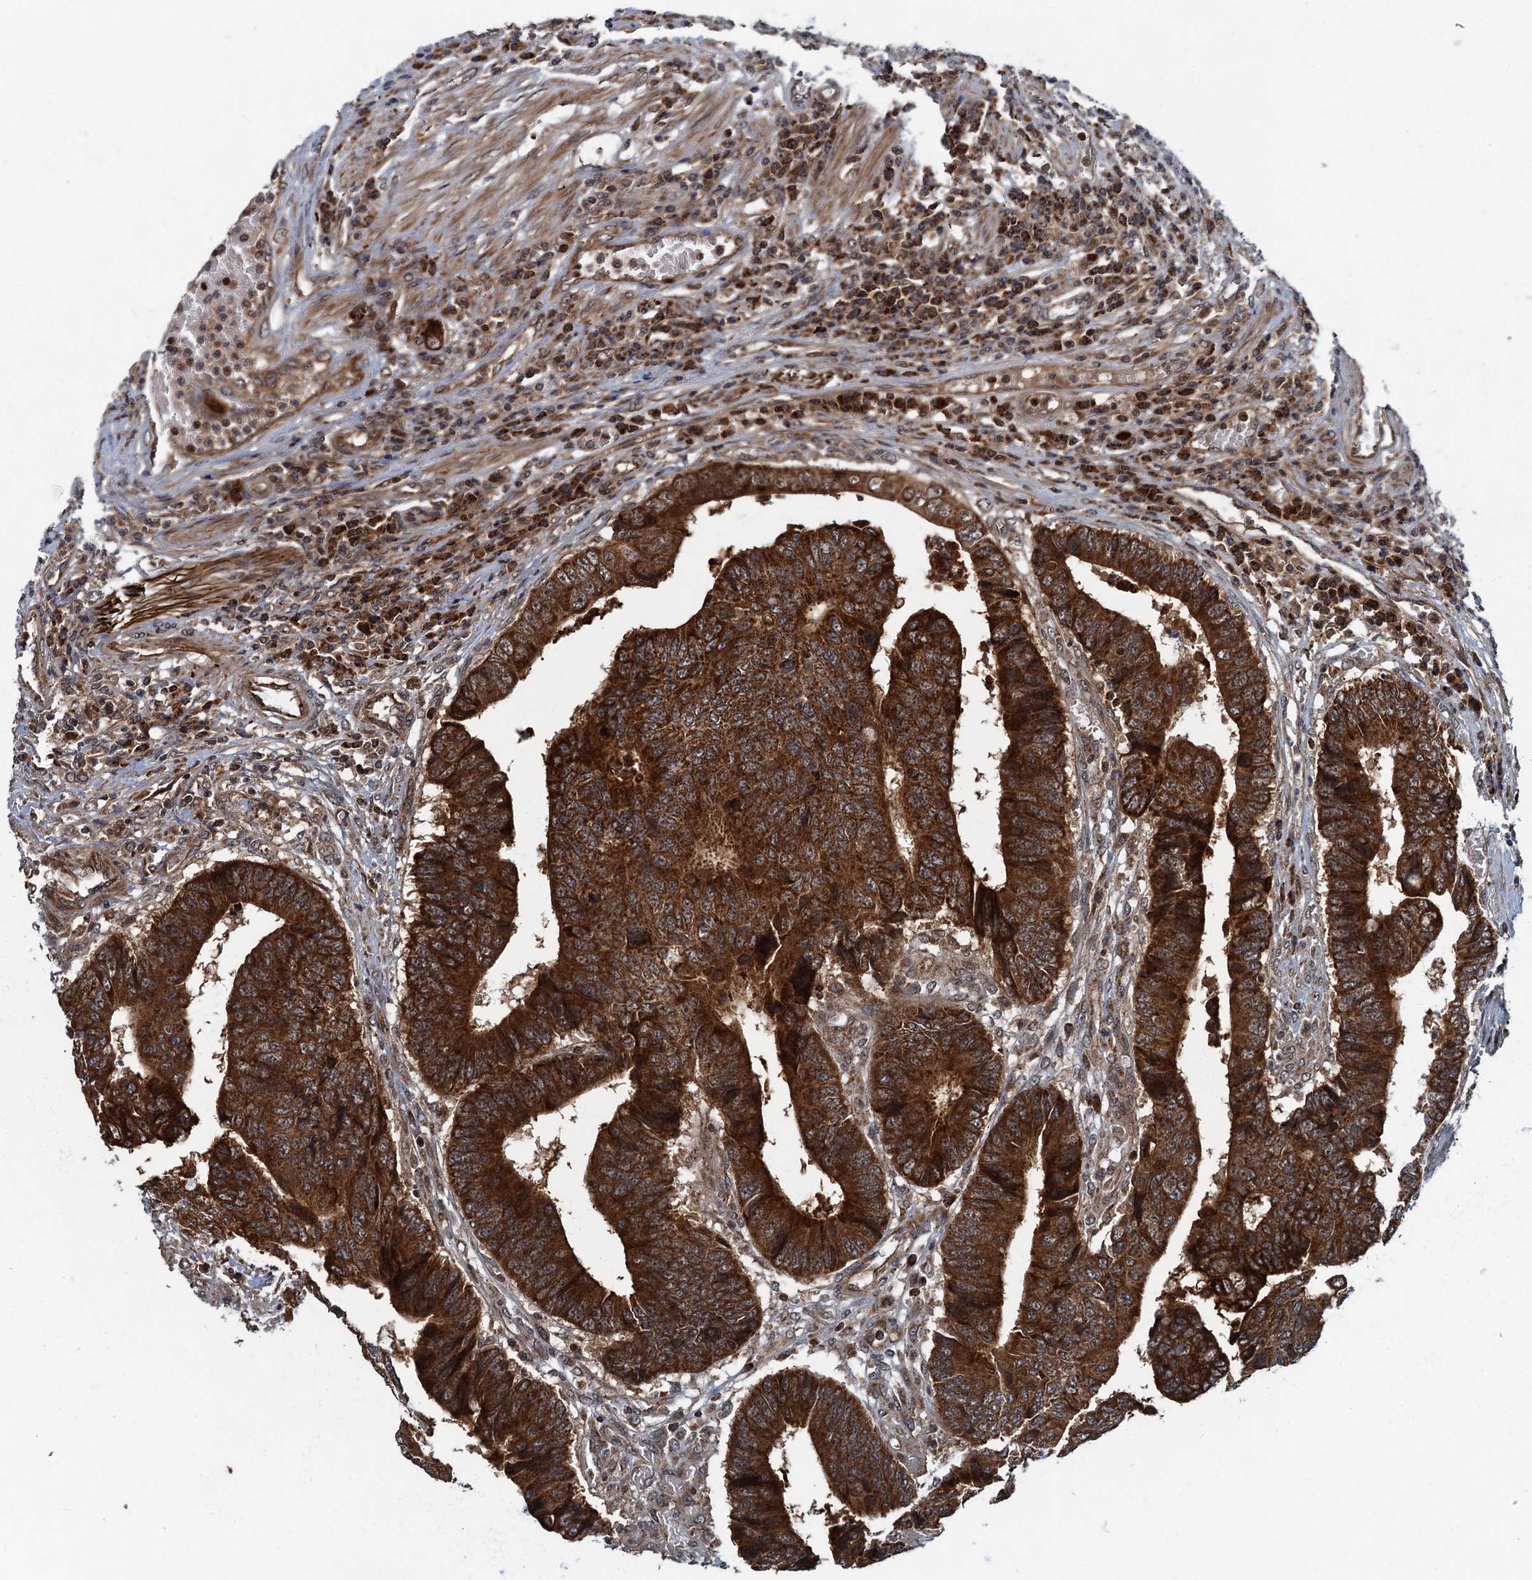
{"staining": {"intensity": "strong", "quantity": ">75%", "location": "cytoplasmic/membranous"}, "tissue": "colorectal cancer", "cell_type": "Tumor cells", "image_type": "cancer", "snomed": [{"axis": "morphology", "description": "Adenocarcinoma, NOS"}, {"axis": "topography", "description": "Rectum"}], "caption": "A histopathology image showing strong cytoplasmic/membranous expression in about >75% of tumor cells in colorectal cancer, as visualized by brown immunohistochemical staining.", "gene": "SLC11A2", "patient": {"sex": "male", "age": 84}}